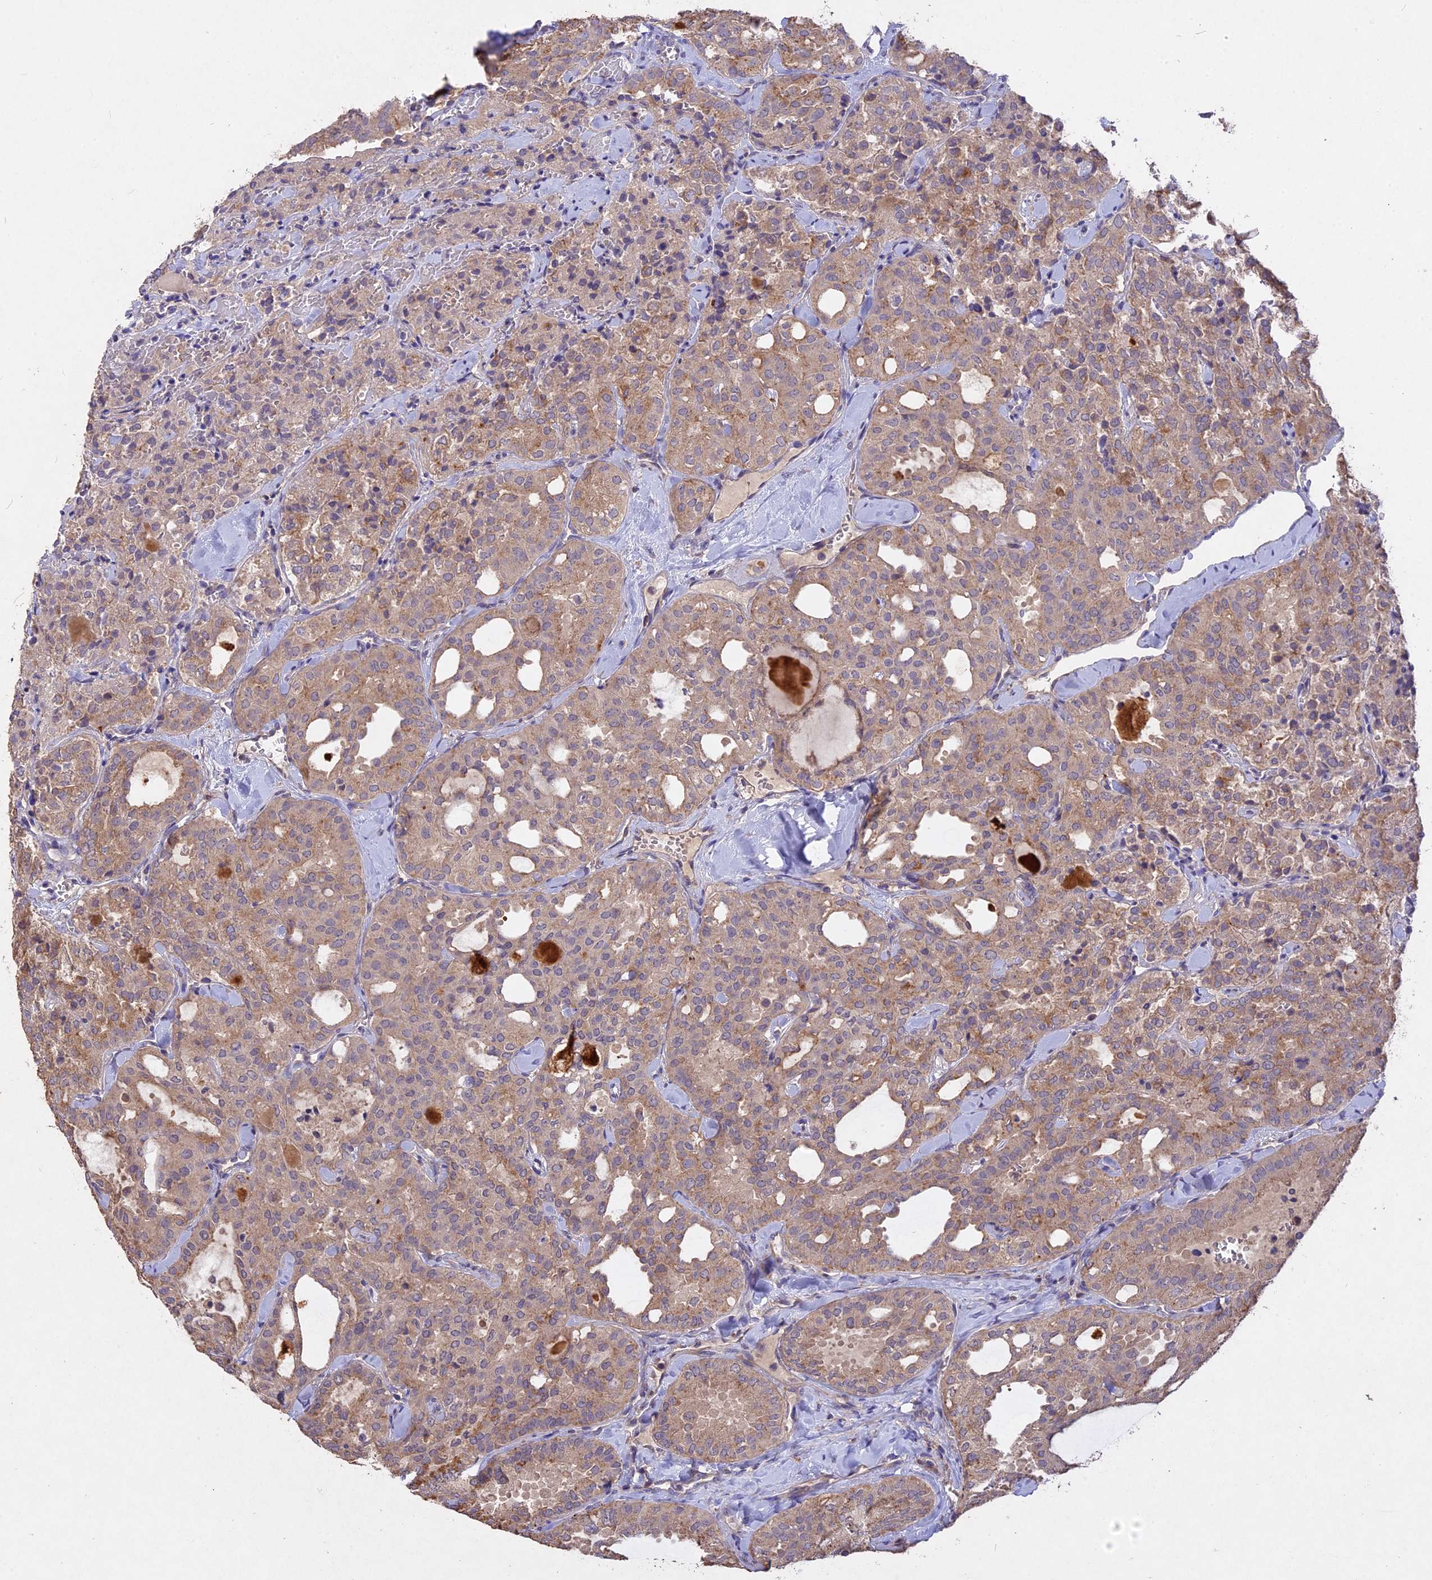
{"staining": {"intensity": "weak", "quantity": "25%-75%", "location": "cytoplasmic/membranous"}, "tissue": "thyroid cancer", "cell_type": "Tumor cells", "image_type": "cancer", "snomed": [{"axis": "morphology", "description": "Follicular adenoma carcinoma, NOS"}, {"axis": "topography", "description": "Thyroid gland"}], "caption": "Approximately 25%-75% of tumor cells in human thyroid follicular adenoma carcinoma show weak cytoplasmic/membranous protein expression as visualized by brown immunohistochemical staining.", "gene": "SLC26A4", "patient": {"sex": "male", "age": 75}}